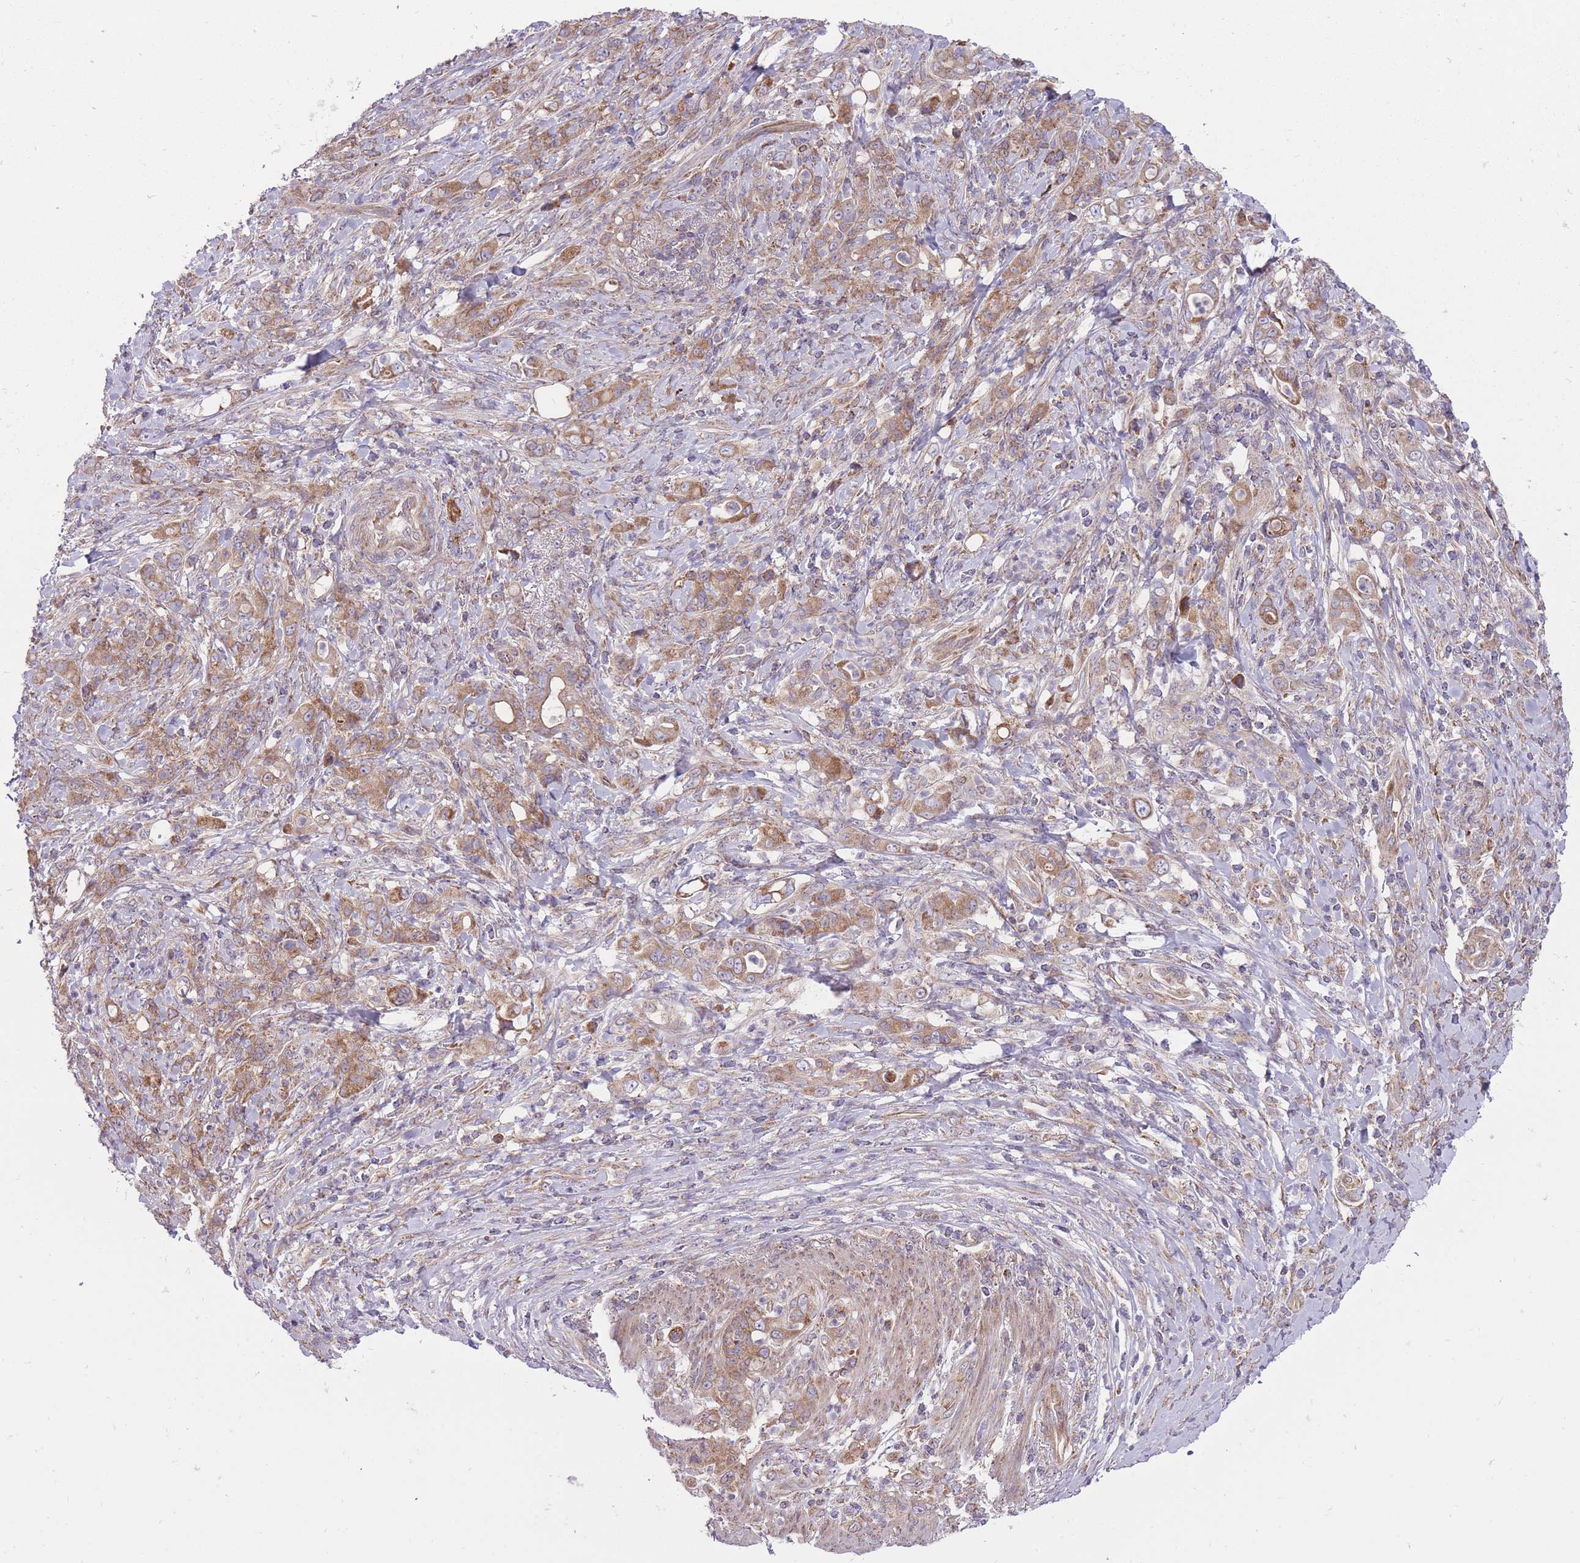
{"staining": {"intensity": "moderate", "quantity": ">75%", "location": "cytoplasmic/membranous"}, "tissue": "stomach cancer", "cell_type": "Tumor cells", "image_type": "cancer", "snomed": [{"axis": "morphology", "description": "Normal tissue, NOS"}, {"axis": "morphology", "description": "Adenocarcinoma, NOS"}, {"axis": "topography", "description": "Stomach"}], "caption": "There is medium levels of moderate cytoplasmic/membranous staining in tumor cells of adenocarcinoma (stomach), as demonstrated by immunohistochemical staining (brown color).", "gene": "ANKRD10", "patient": {"sex": "female", "age": 79}}